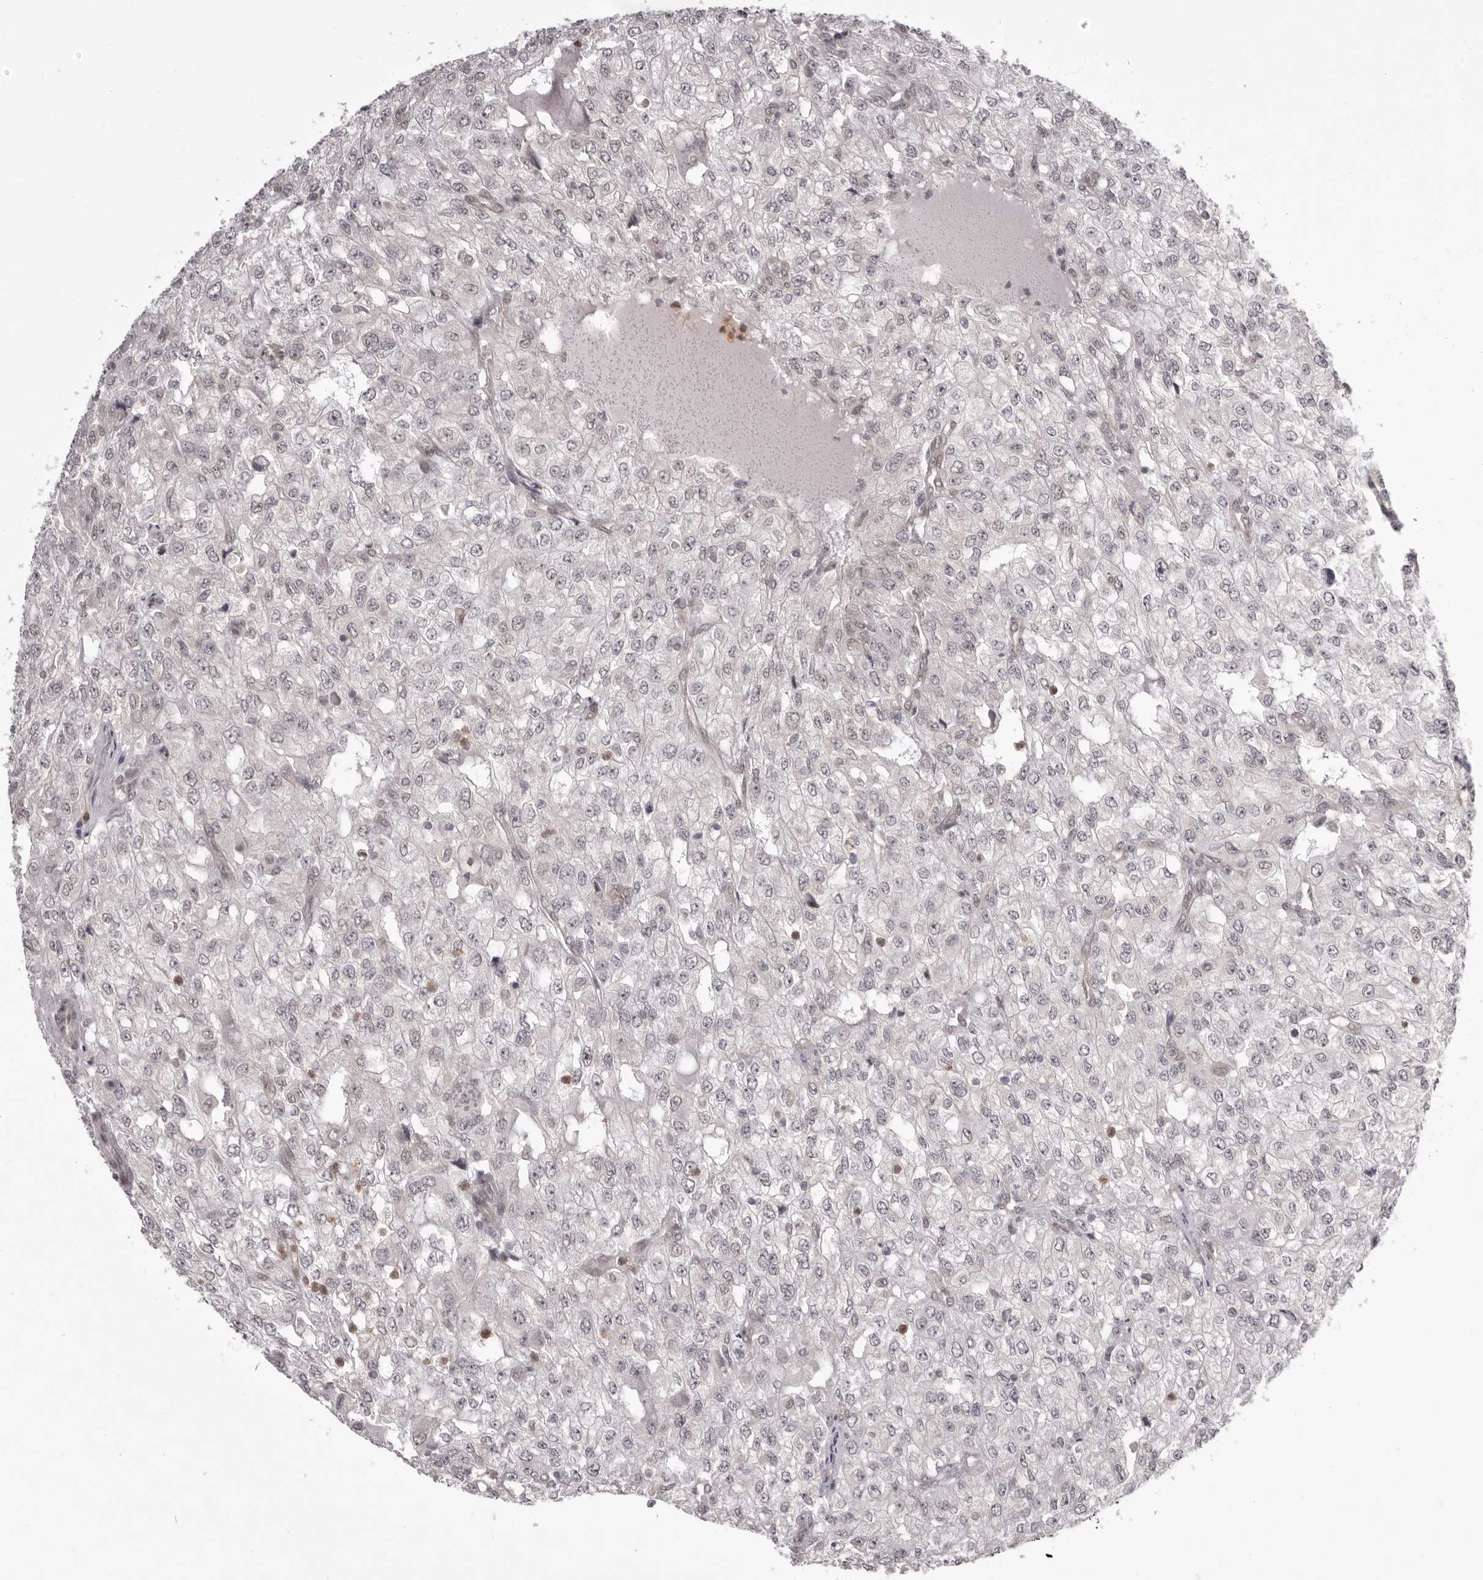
{"staining": {"intensity": "negative", "quantity": "none", "location": "none"}, "tissue": "renal cancer", "cell_type": "Tumor cells", "image_type": "cancer", "snomed": [{"axis": "morphology", "description": "Adenocarcinoma, NOS"}, {"axis": "topography", "description": "Kidney"}], "caption": "Tumor cells show no significant protein positivity in renal cancer (adenocarcinoma).", "gene": "RNF2", "patient": {"sex": "female", "age": 54}}